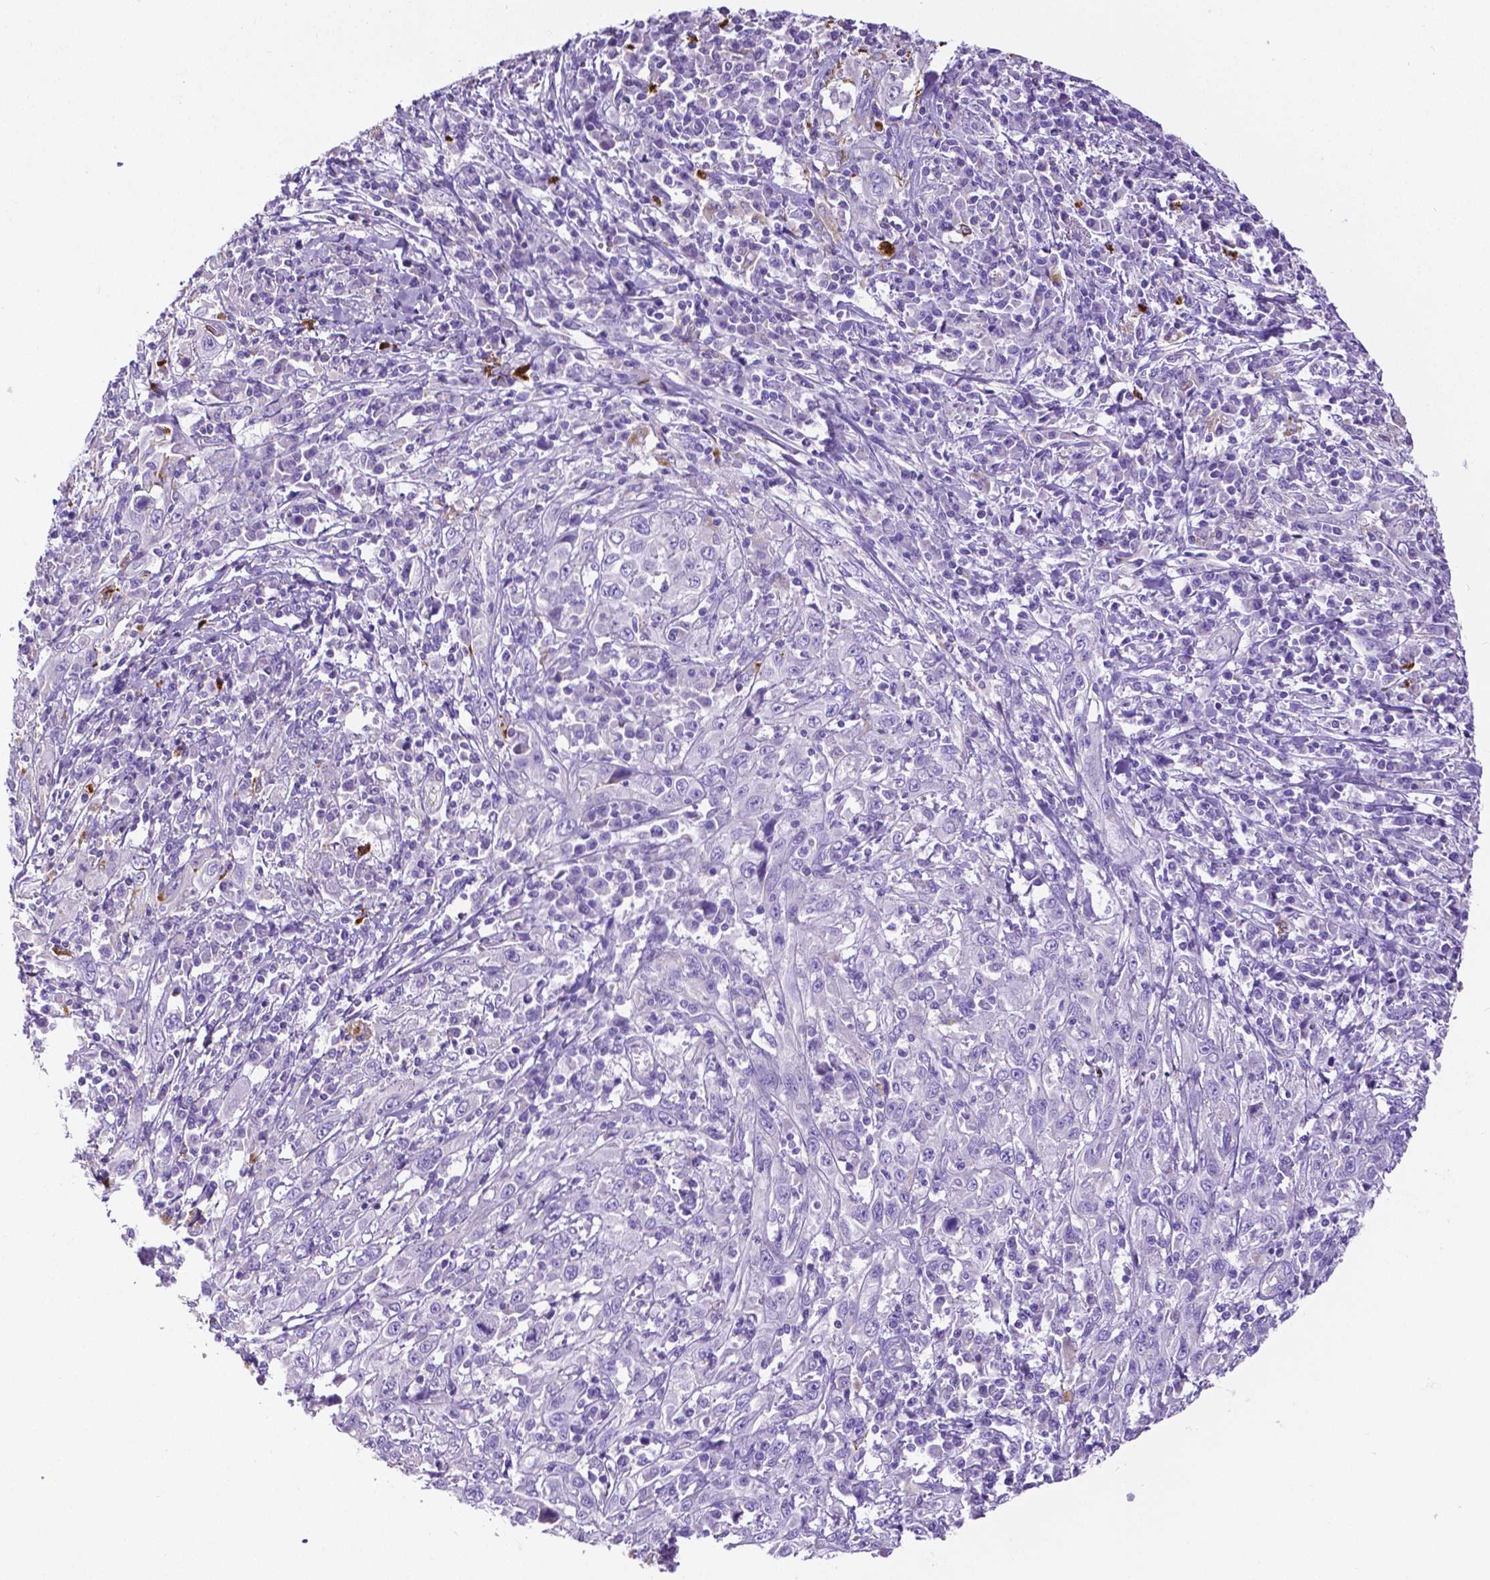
{"staining": {"intensity": "negative", "quantity": "none", "location": "none"}, "tissue": "cervical cancer", "cell_type": "Tumor cells", "image_type": "cancer", "snomed": [{"axis": "morphology", "description": "Squamous cell carcinoma, NOS"}, {"axis": "topography", "description": "Cervix"}], "caption": "A high-resolution histopathology image shows immunohistochemistry (IHC) staining of cervical cancer (squamous cell carcinoma), which reveals no significant expression in tumor cells.", "gene": "MMP9", "patient": {"sex": "female", "age": 46}}